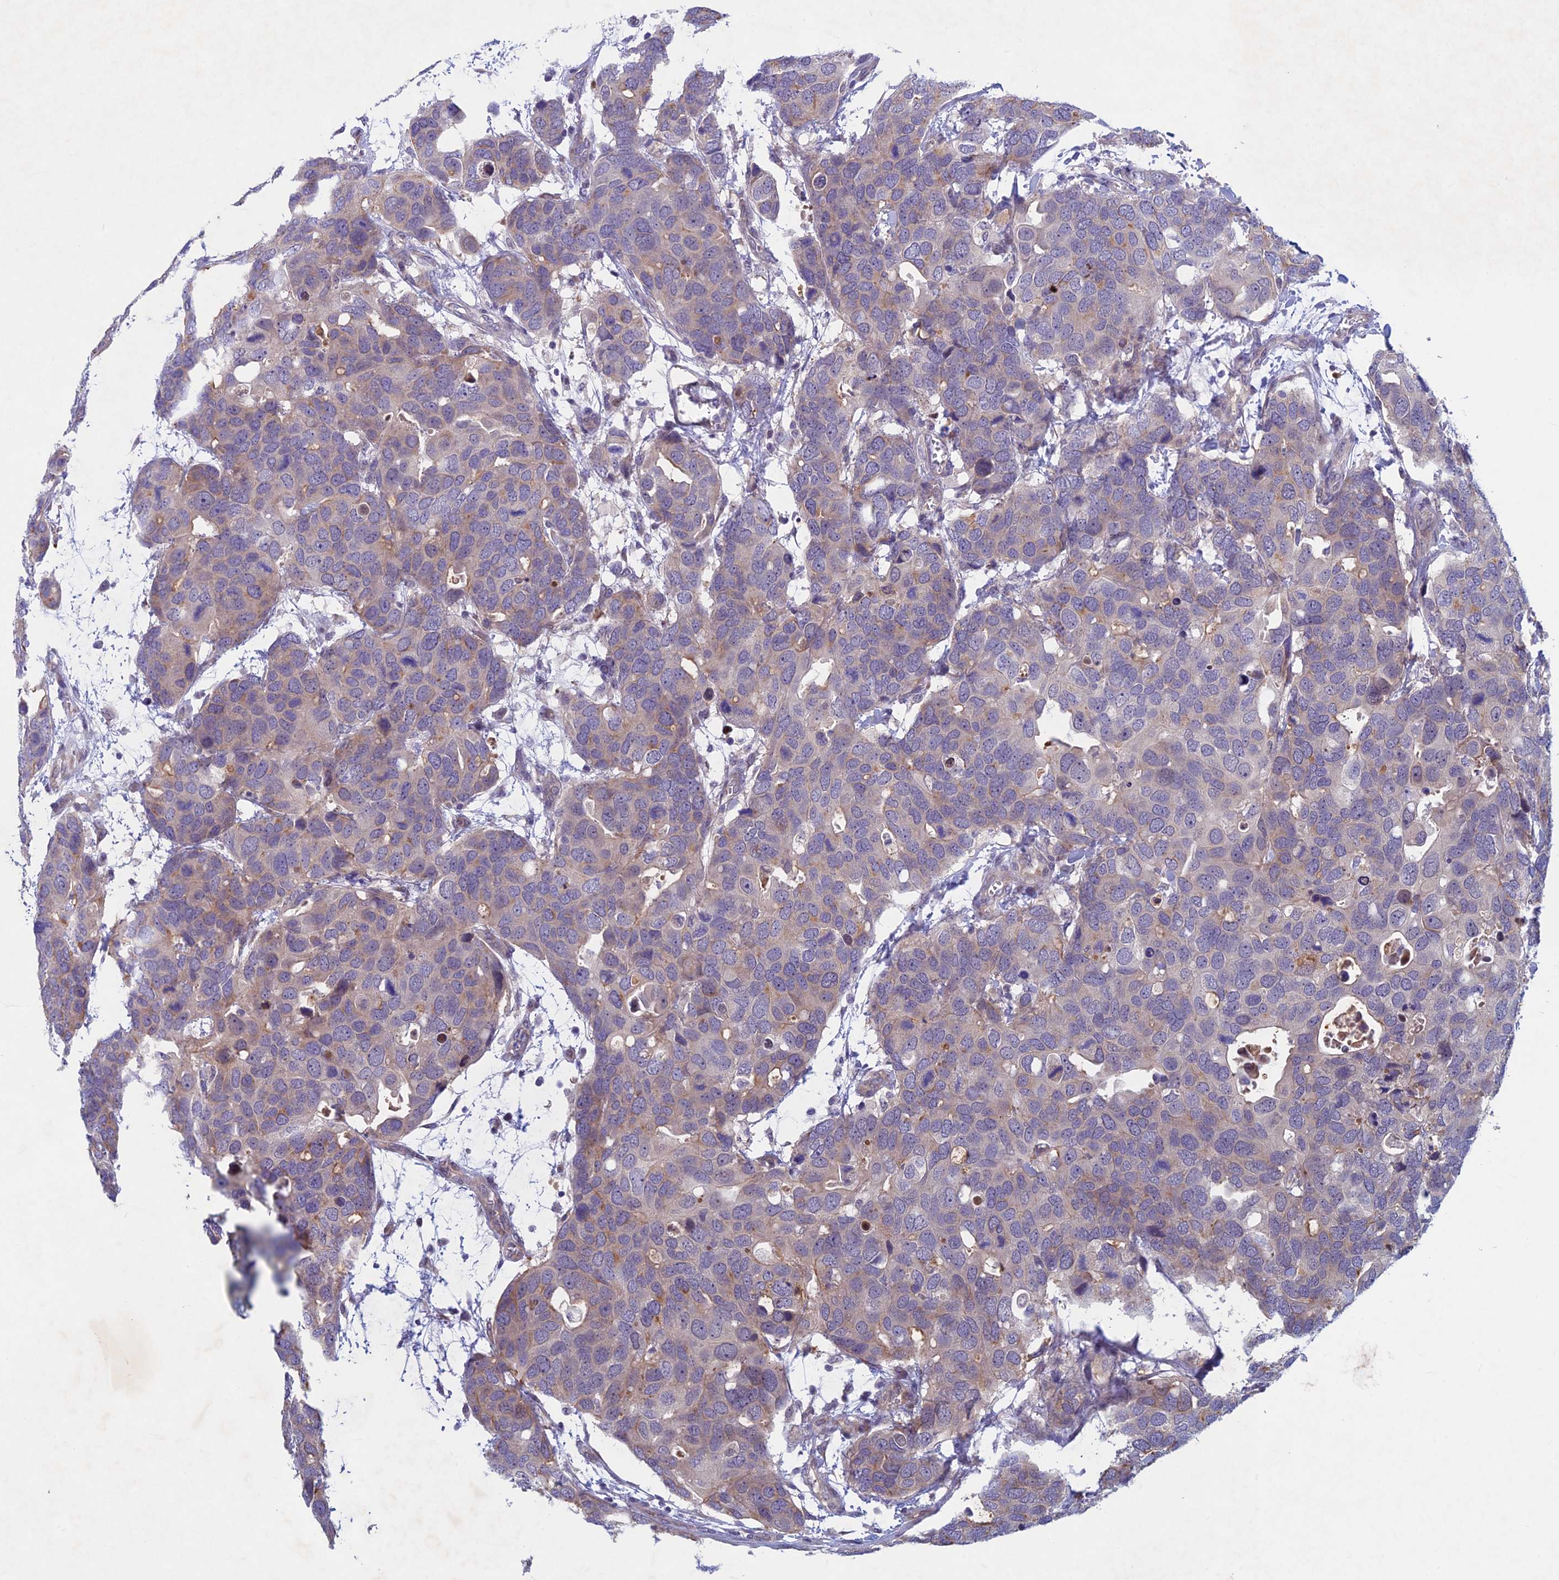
{"staining": {"intensity": "weak", "quantity": "25%-75%", "location": "cytoplasmic/membranous"}, "tissue": "breast cancer", "cell_type": "Tumor cells", "image_type": "cancer", "snomed": [{"axis": "morphology", "description": "Duct carcinoma"}, {"axis": "topography", "description": "Breast"}], "caption": "An immunohistochemistry (IHC) histopathology image of neoplastic tissue is shown. Protein staining in brown shows weak cytoplasmic/membranous positivity in intraductal carcinoma (breast) within tumor cells. Immunohistochemistry stains the protein in brown and the nuclei are stained blue.", "gene": "PTHLH", "patient": {"sex": "female", "age": 83}}